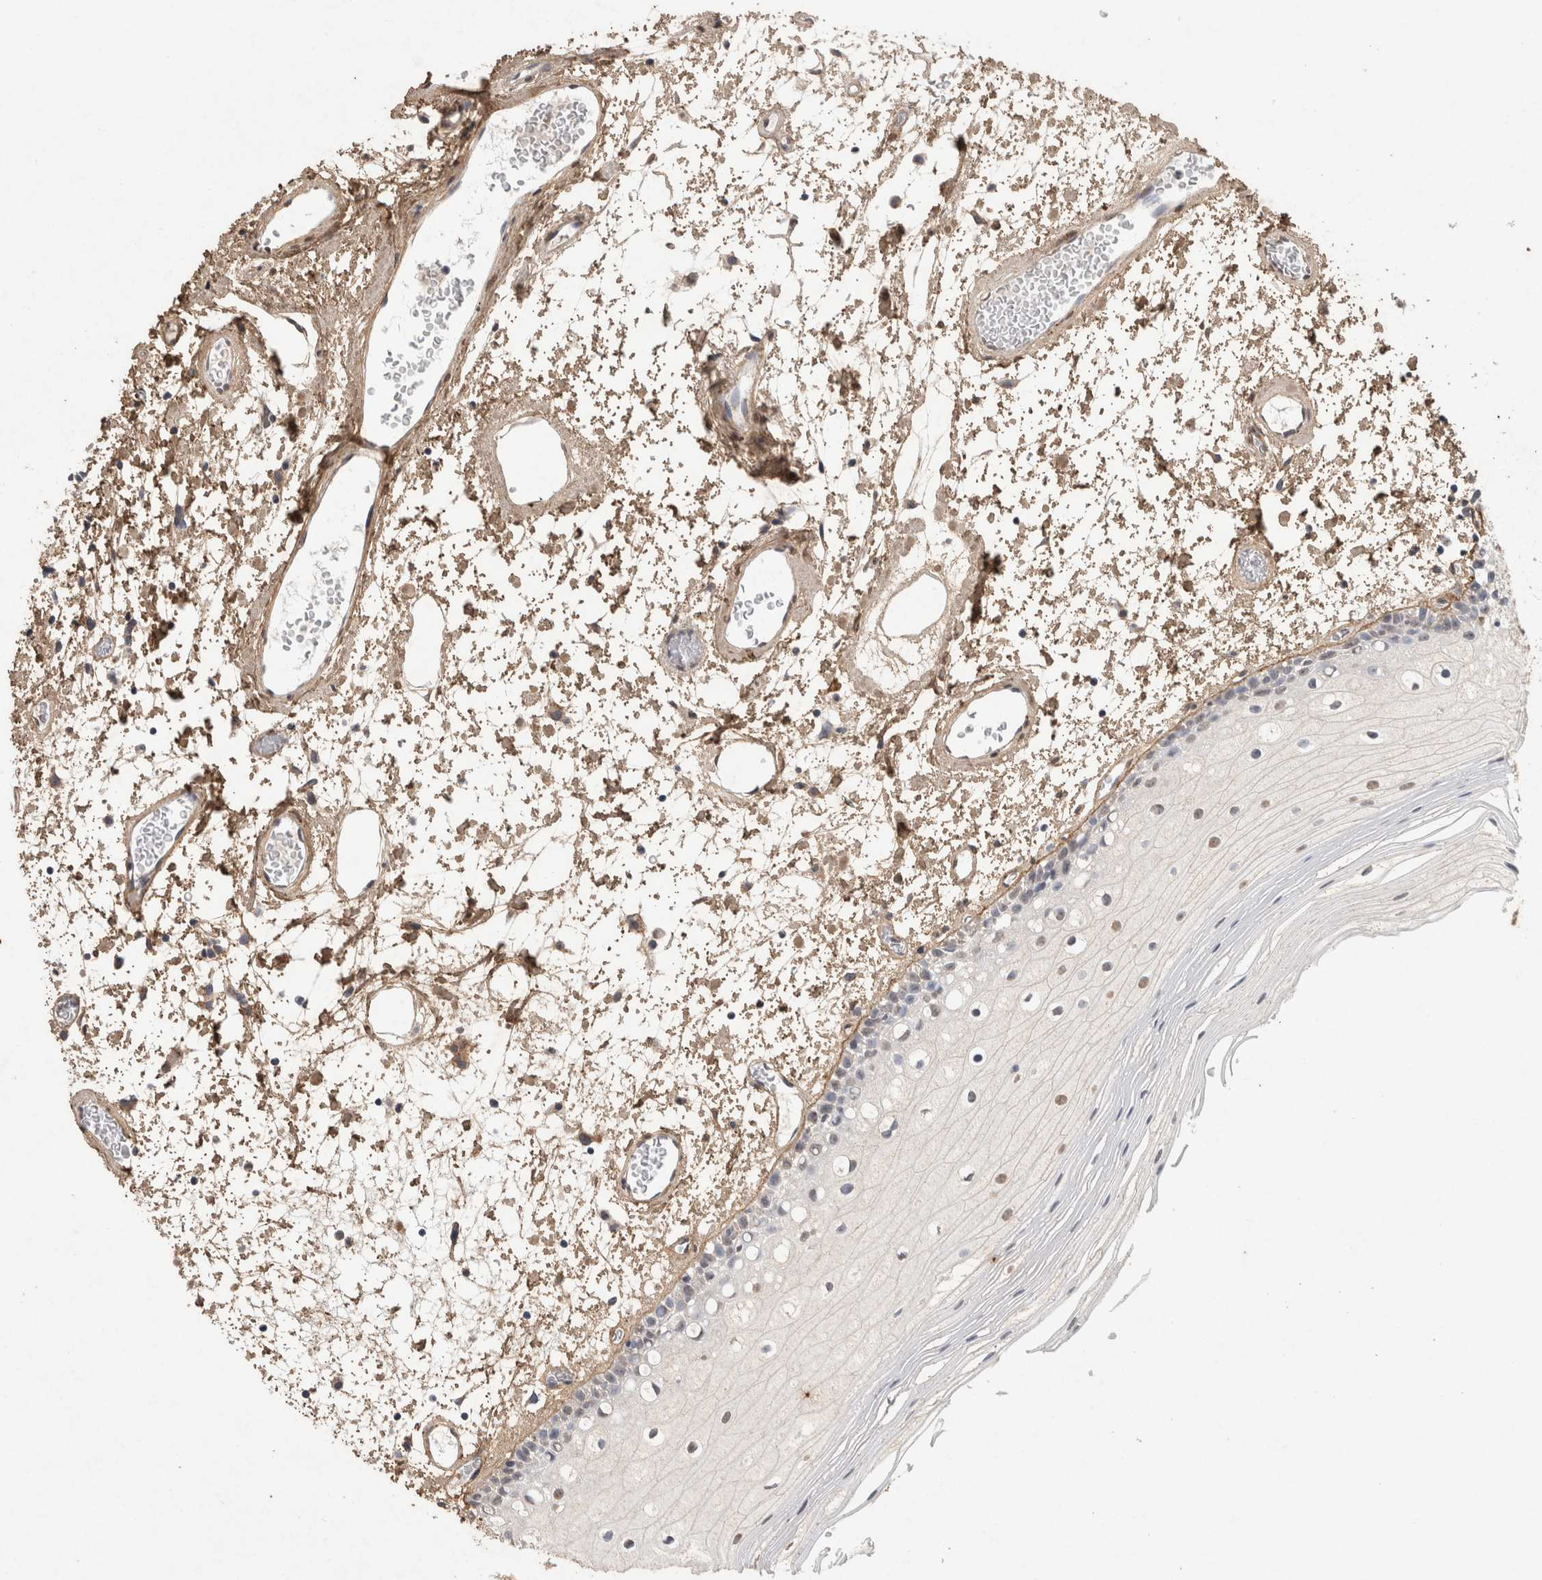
{"staining": {"intensity": "weak", "quantity": "25%-75%", "location": "nuclear"}, "tissue": "oral mucosa", "cell_type": "Squamous epithelial cells", "image_type": "normal", "snomed": [{"axis": "morphology", "description": "Normal tissue, NOS"}, {"axis": "topography", "description": "Oral tissue"}], "caption": "Normal oral mucosa exhibits weak nuclear positivity in approximately 25%-75% of squamous epithelial cells The protein of interest is shown in brown color, while the nuclei are stained blue..", "gene": "C1QTNF5", "patient": {"sex": "male", "age": 52}}